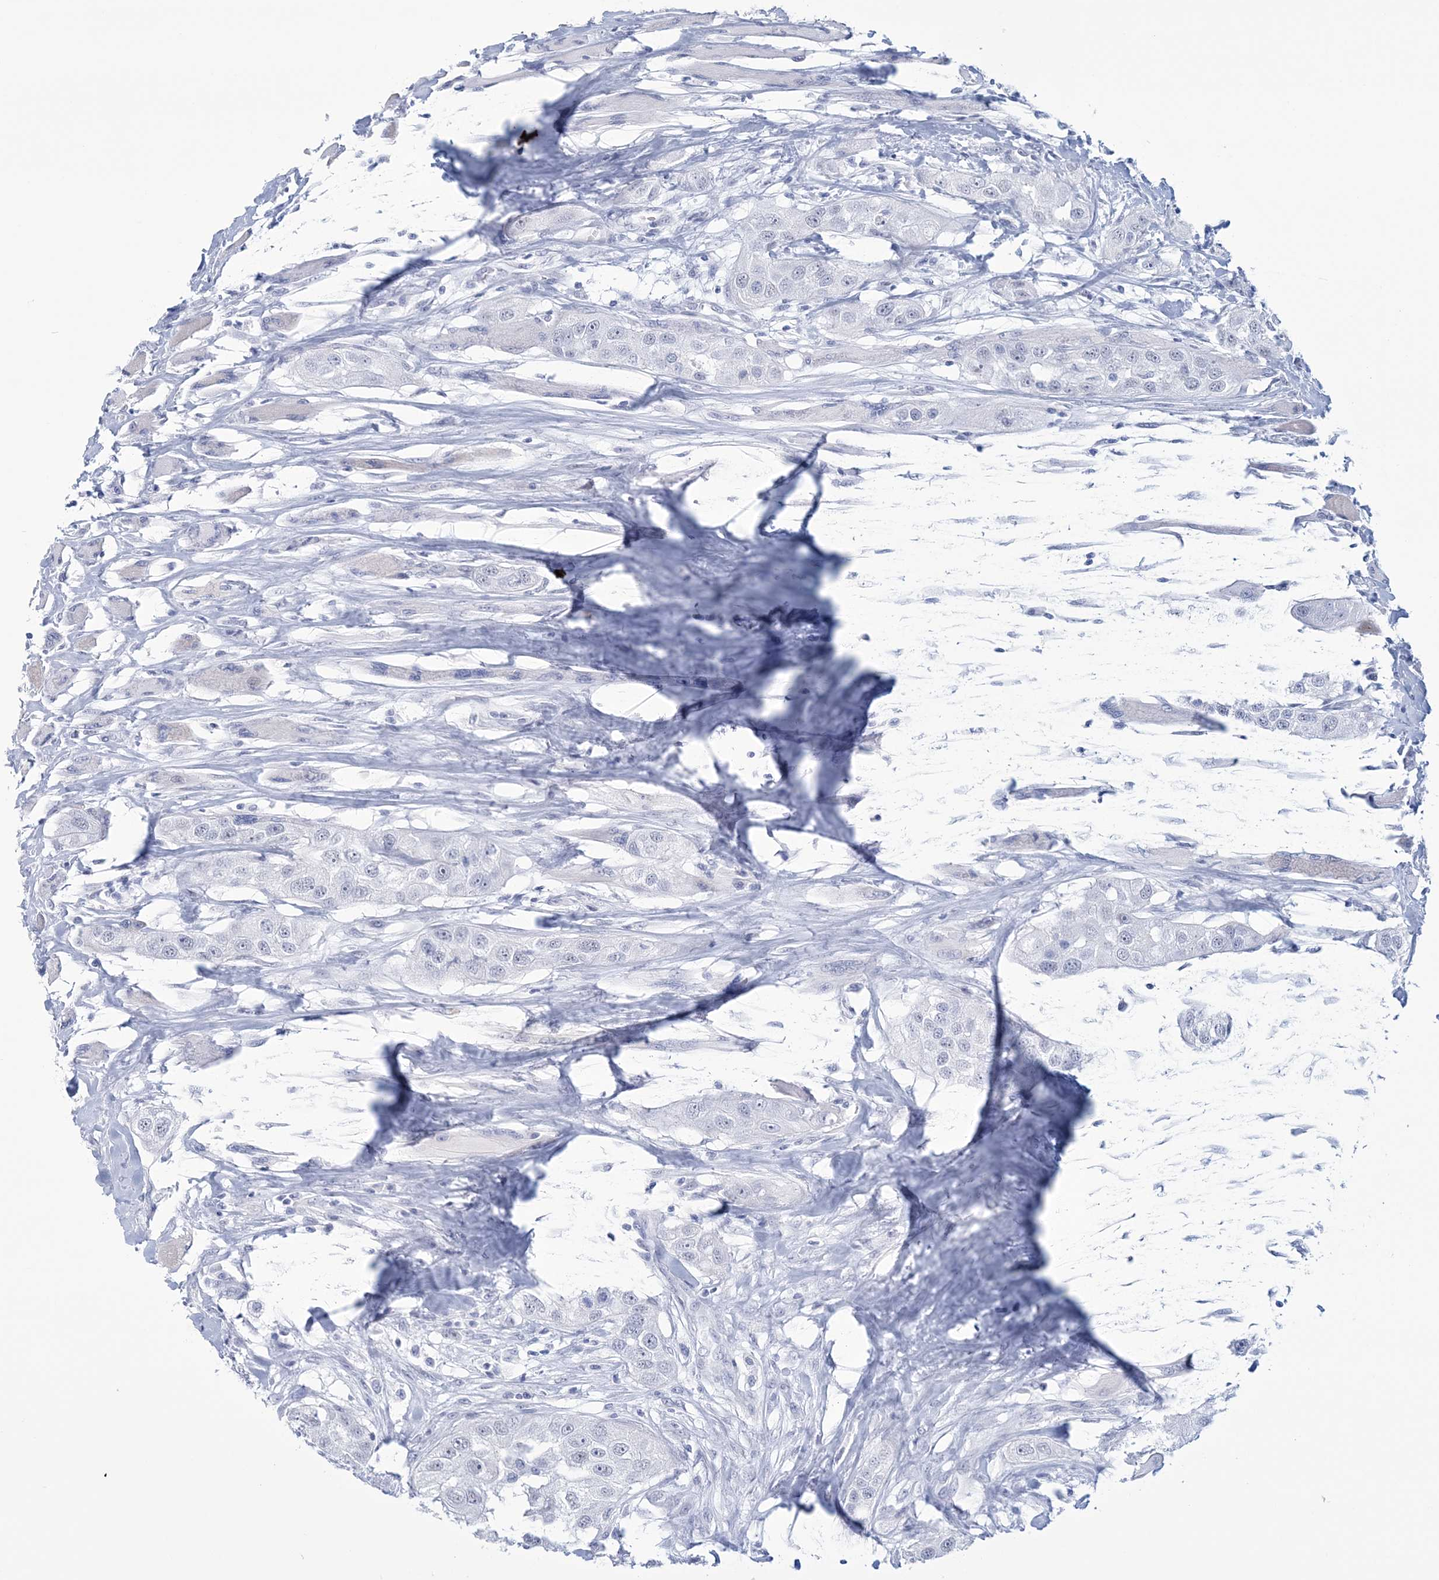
{"staining": {"intensity": "negative", "quantity": "none", "location": "none"}, "tissue": "head and neck cancer", "cell_type": "Tumor cells", "image_type": "cancer", "snomed": [{"axis": "morphology", "description": "Normal tissue, NOS"}, {"axis": "morphology", "description": "Squamous cell carcinoma, NOS"}, {"axis": "topography", "description": "Skeletal muscle"}, {"axis": "topography", "description": "Head-Neck"}], "caption": "DAB (3,3'-diaminobenzidine) immunohistochemical staining of head and neck cancer demonstrates no significant staining in tumor cells. Brightfield microscopy of IHC stained with DAB (brown) and hematoxylin (blue), captured at high magnification.", "gene": "DPCD", "patient": {"sex": "male", "age": 51}}